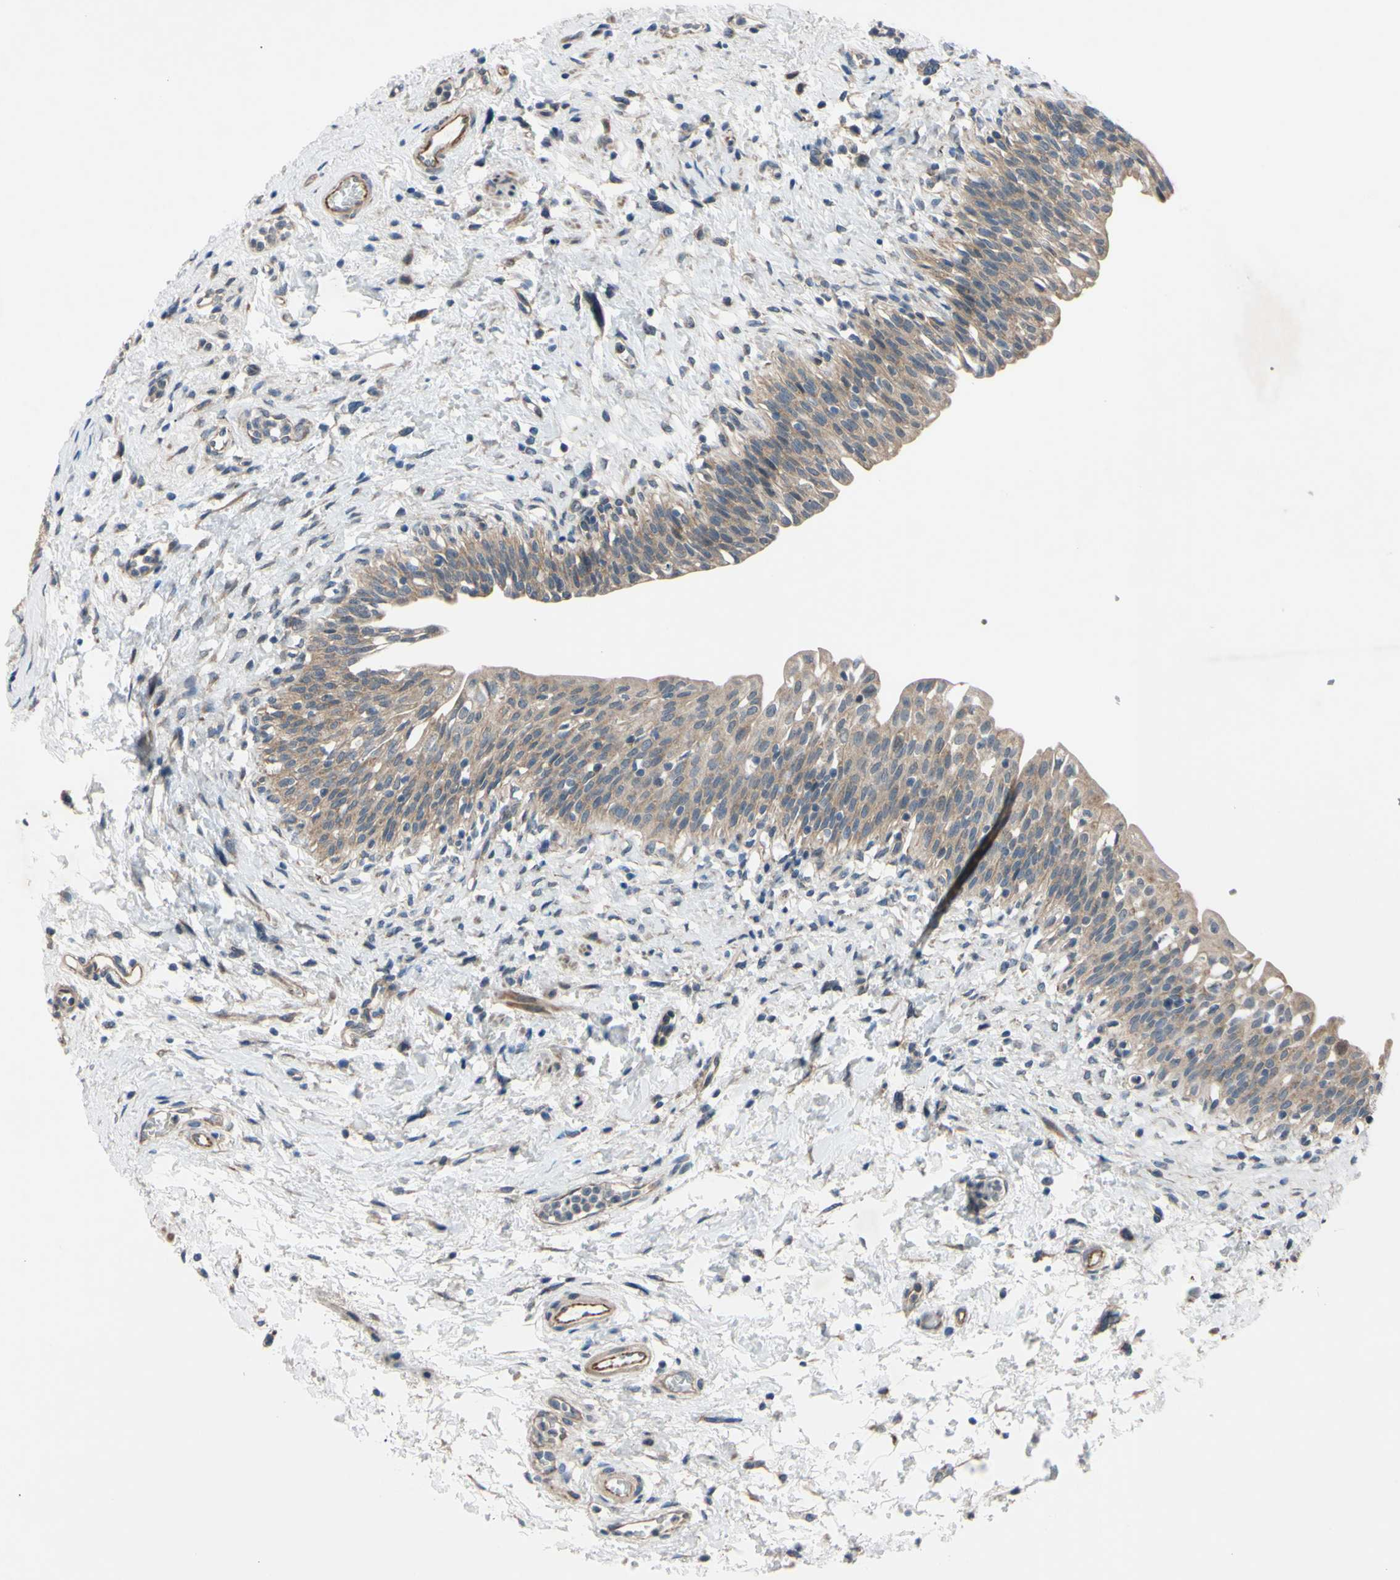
{"staining": {"intensity": "weak", "quantity": ">75%", "location": "cytoplasmic/membranous"}, "tissue": "urinary bladder", "cell_type": "Urothelial cells", "image_type": "normal", "snomed": [{"axis": "morphology", "description": "Normal tissue, NOS"}, {"axis": "topography", "description": "Urinary bladder"}], "caption": "Urinary bladder stained for a protein demonstrates weak cytoplasmic/membranous positivity in urothelial cells. (DAB (3,3'-diaminobenzidine) IHC with brightfield microscopy, high magnification).", "gene": "SVIL", "patient": {"sex": "male", "age": 55}}